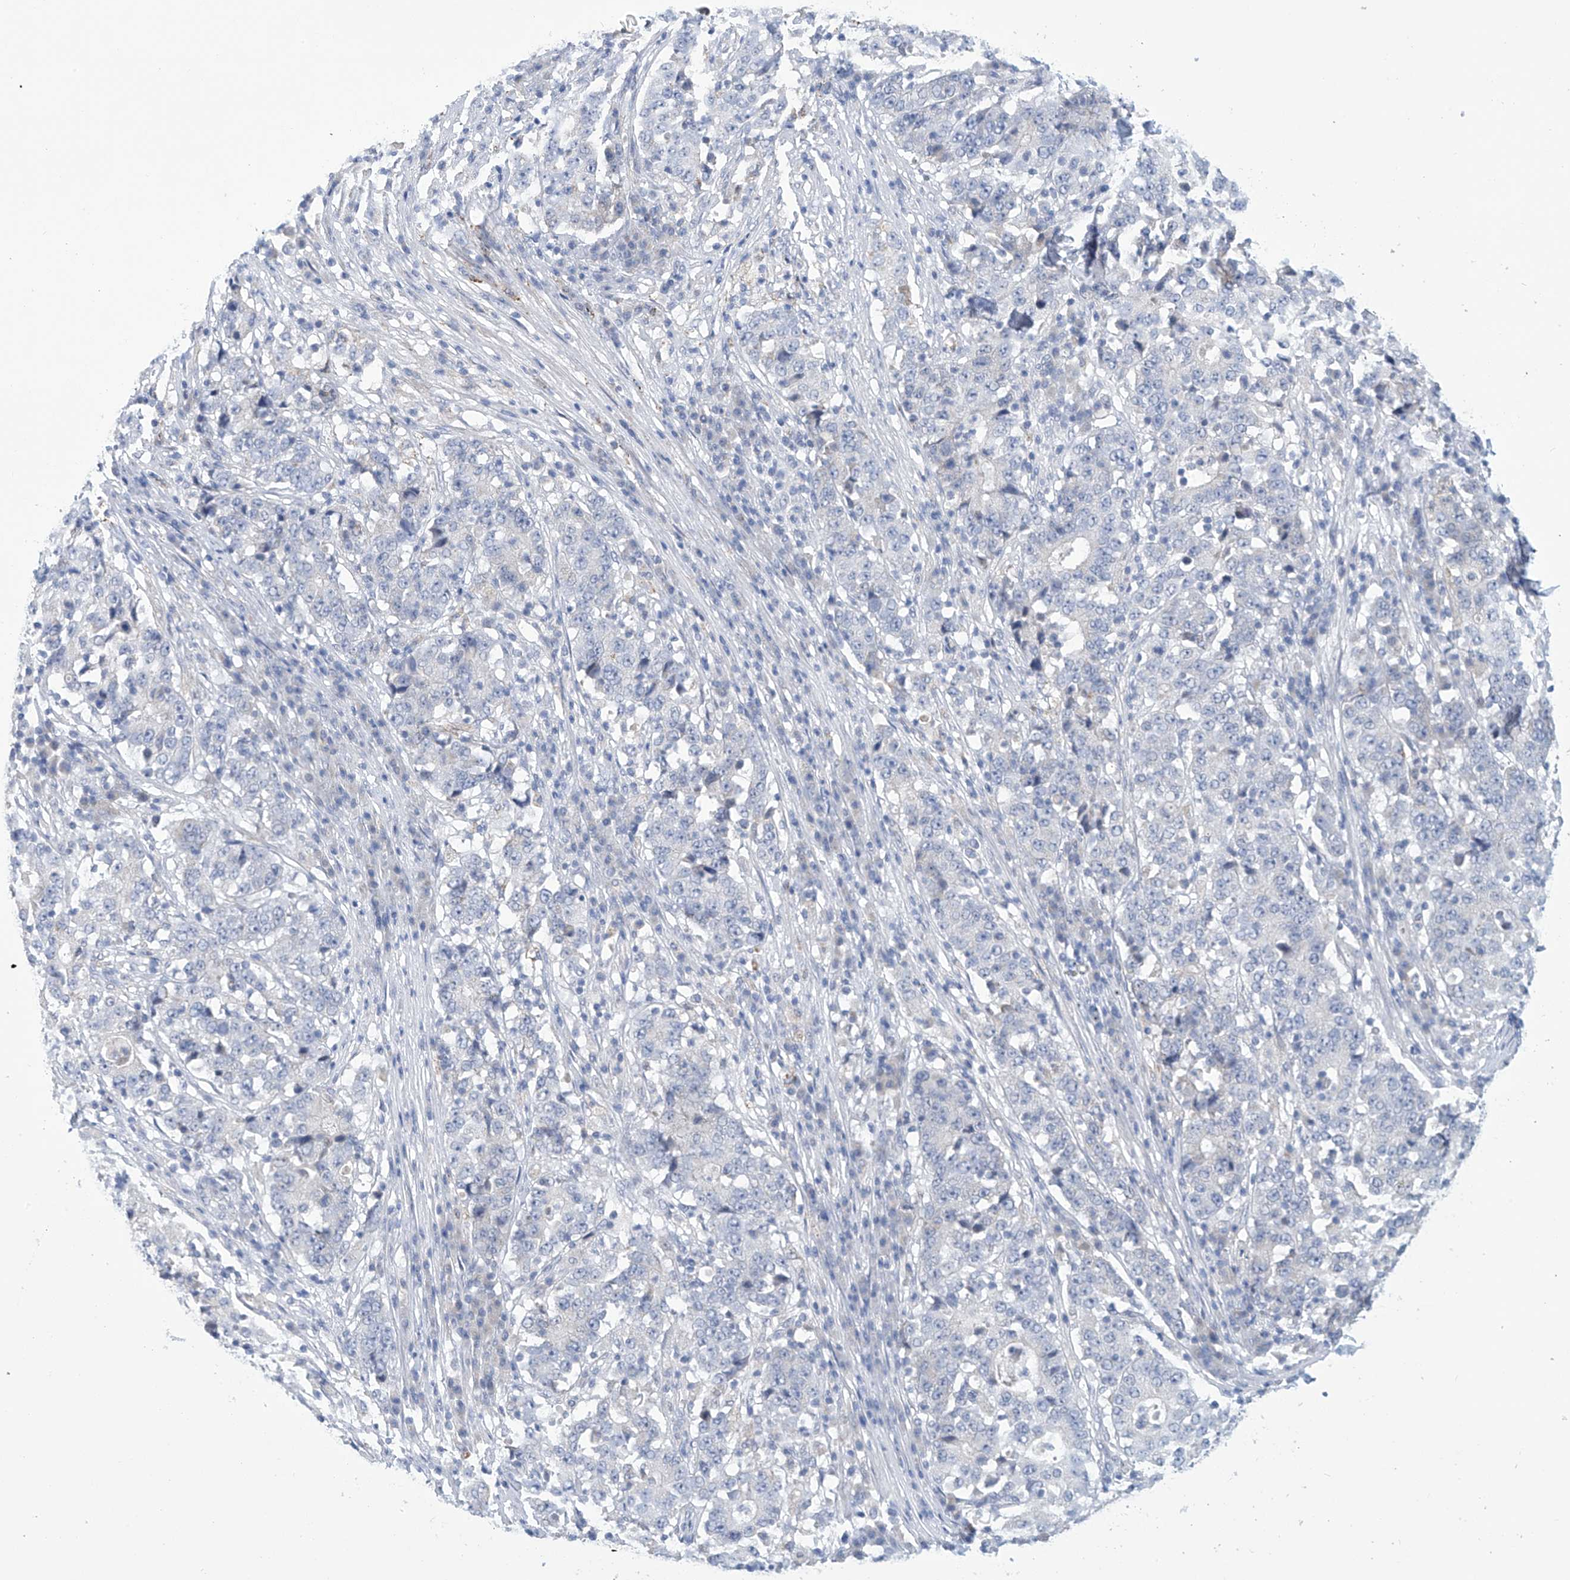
{"staining": {"intensity": "negative", "quantity": "none", "location": "none"}, "tissue": "stomach cancer", "cell_type": "Tumor cells", "image_type": "cancer", "snomed": [{"axis": "morphology", "description": "Adenocarcinoma, NOS"}, {"axis": "topography", "description": "Stomach"}], "caption": "Tumor cells are negative for protein expression in human stomach cancer (adenocarcinoma).", "gene": "IBA57", "patient": {"sex": "male", "age": 59}}